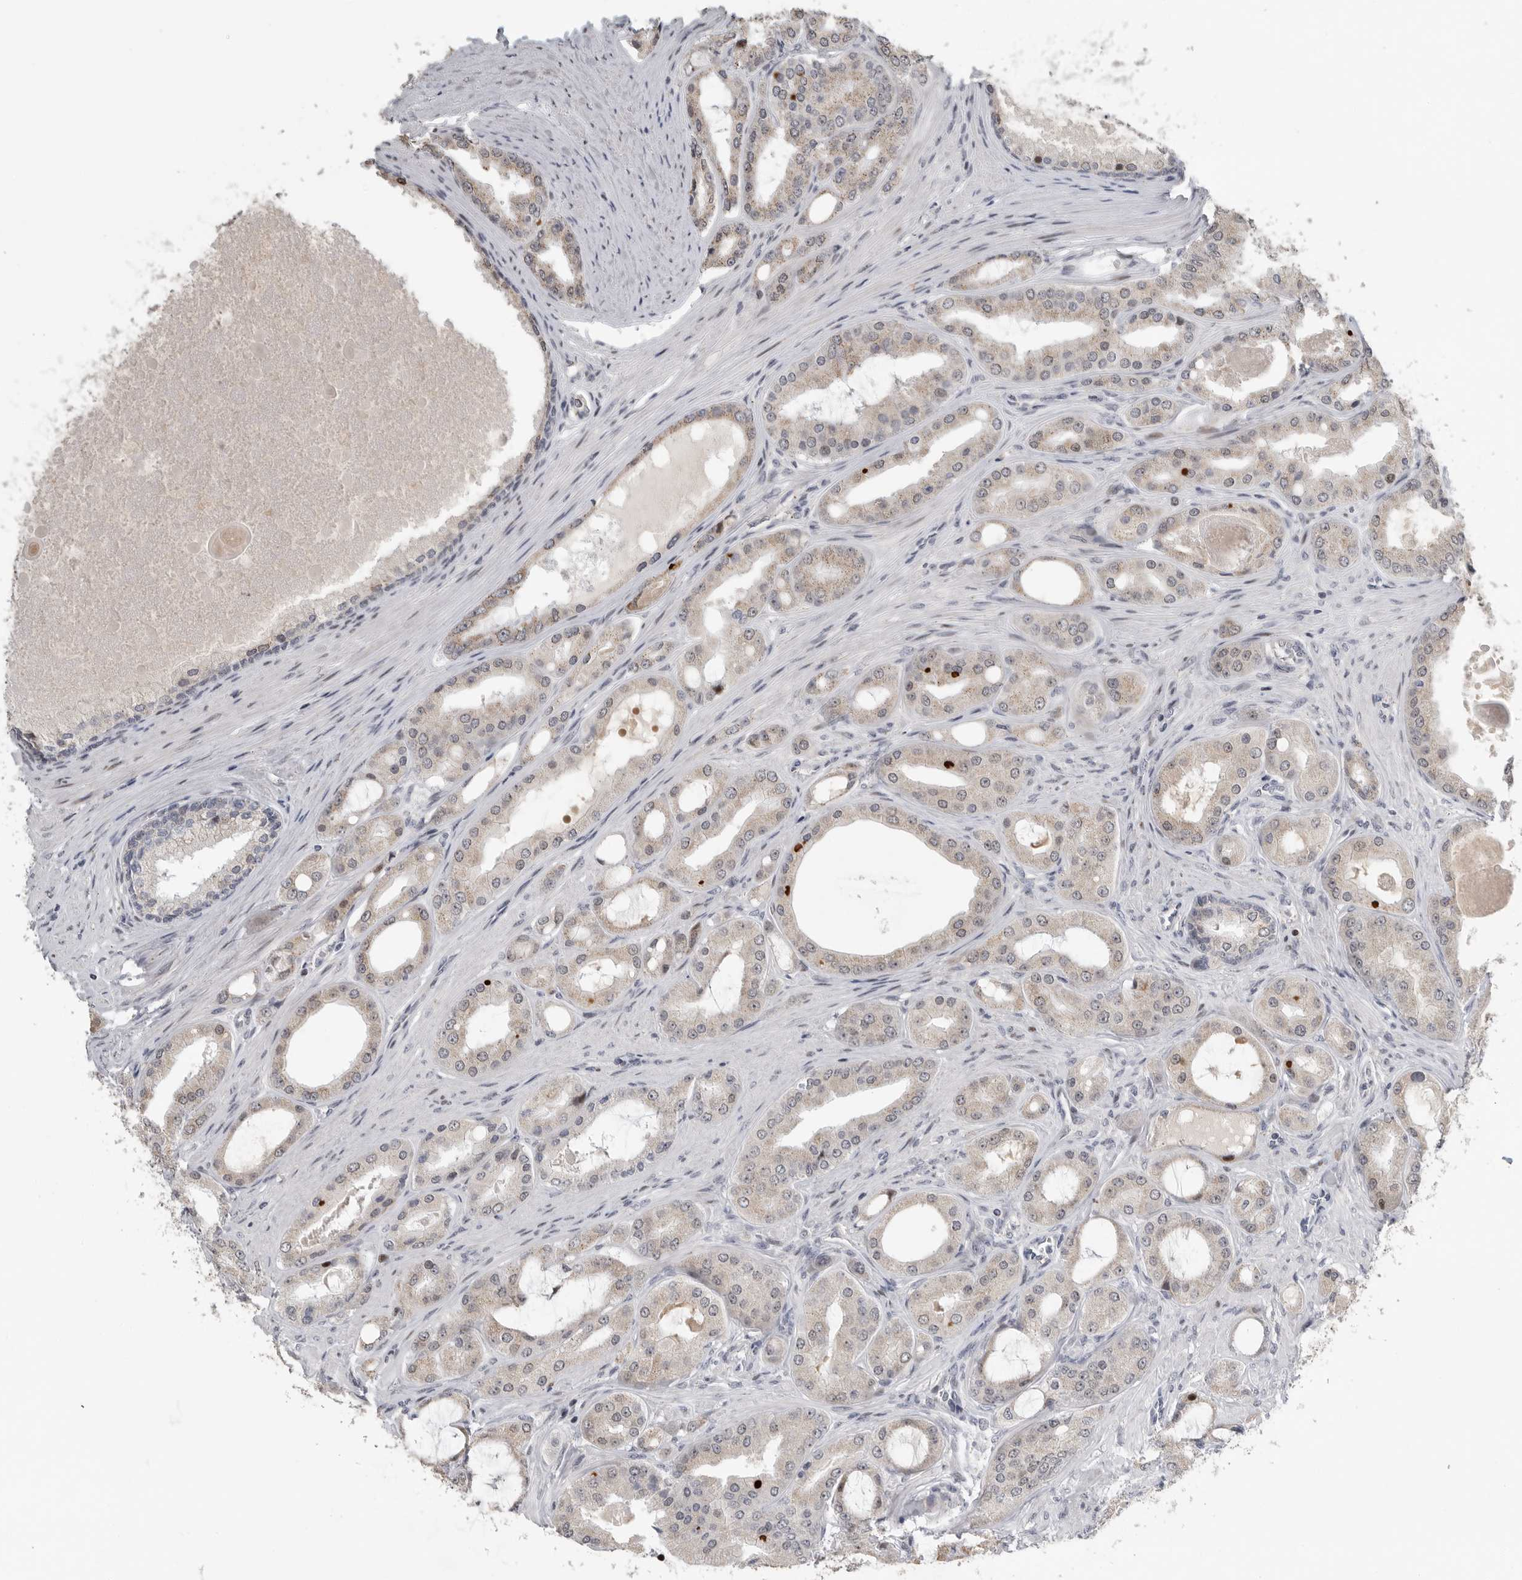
{"staining": {"intensity": "weak", "quantity": "25%-75%", "location": "cytoplasmic/membranous"}, "tissue": "prostate cancer", "cell_type": "Tumor cells", "image_type": "cancer", "snomed": [{"axis": "morphology", "description": "Adenocarcinoma, High grade"}, {"axis": "topography", "description": "Prostate"}], "caption": "A histopathology image of human prostate cancer stained for a protein shows weak cytoplasmic/membranous brown staining in tumor cells.", "gene": "PCMTD1", "patient": {"sex": "male", "age": 60}}